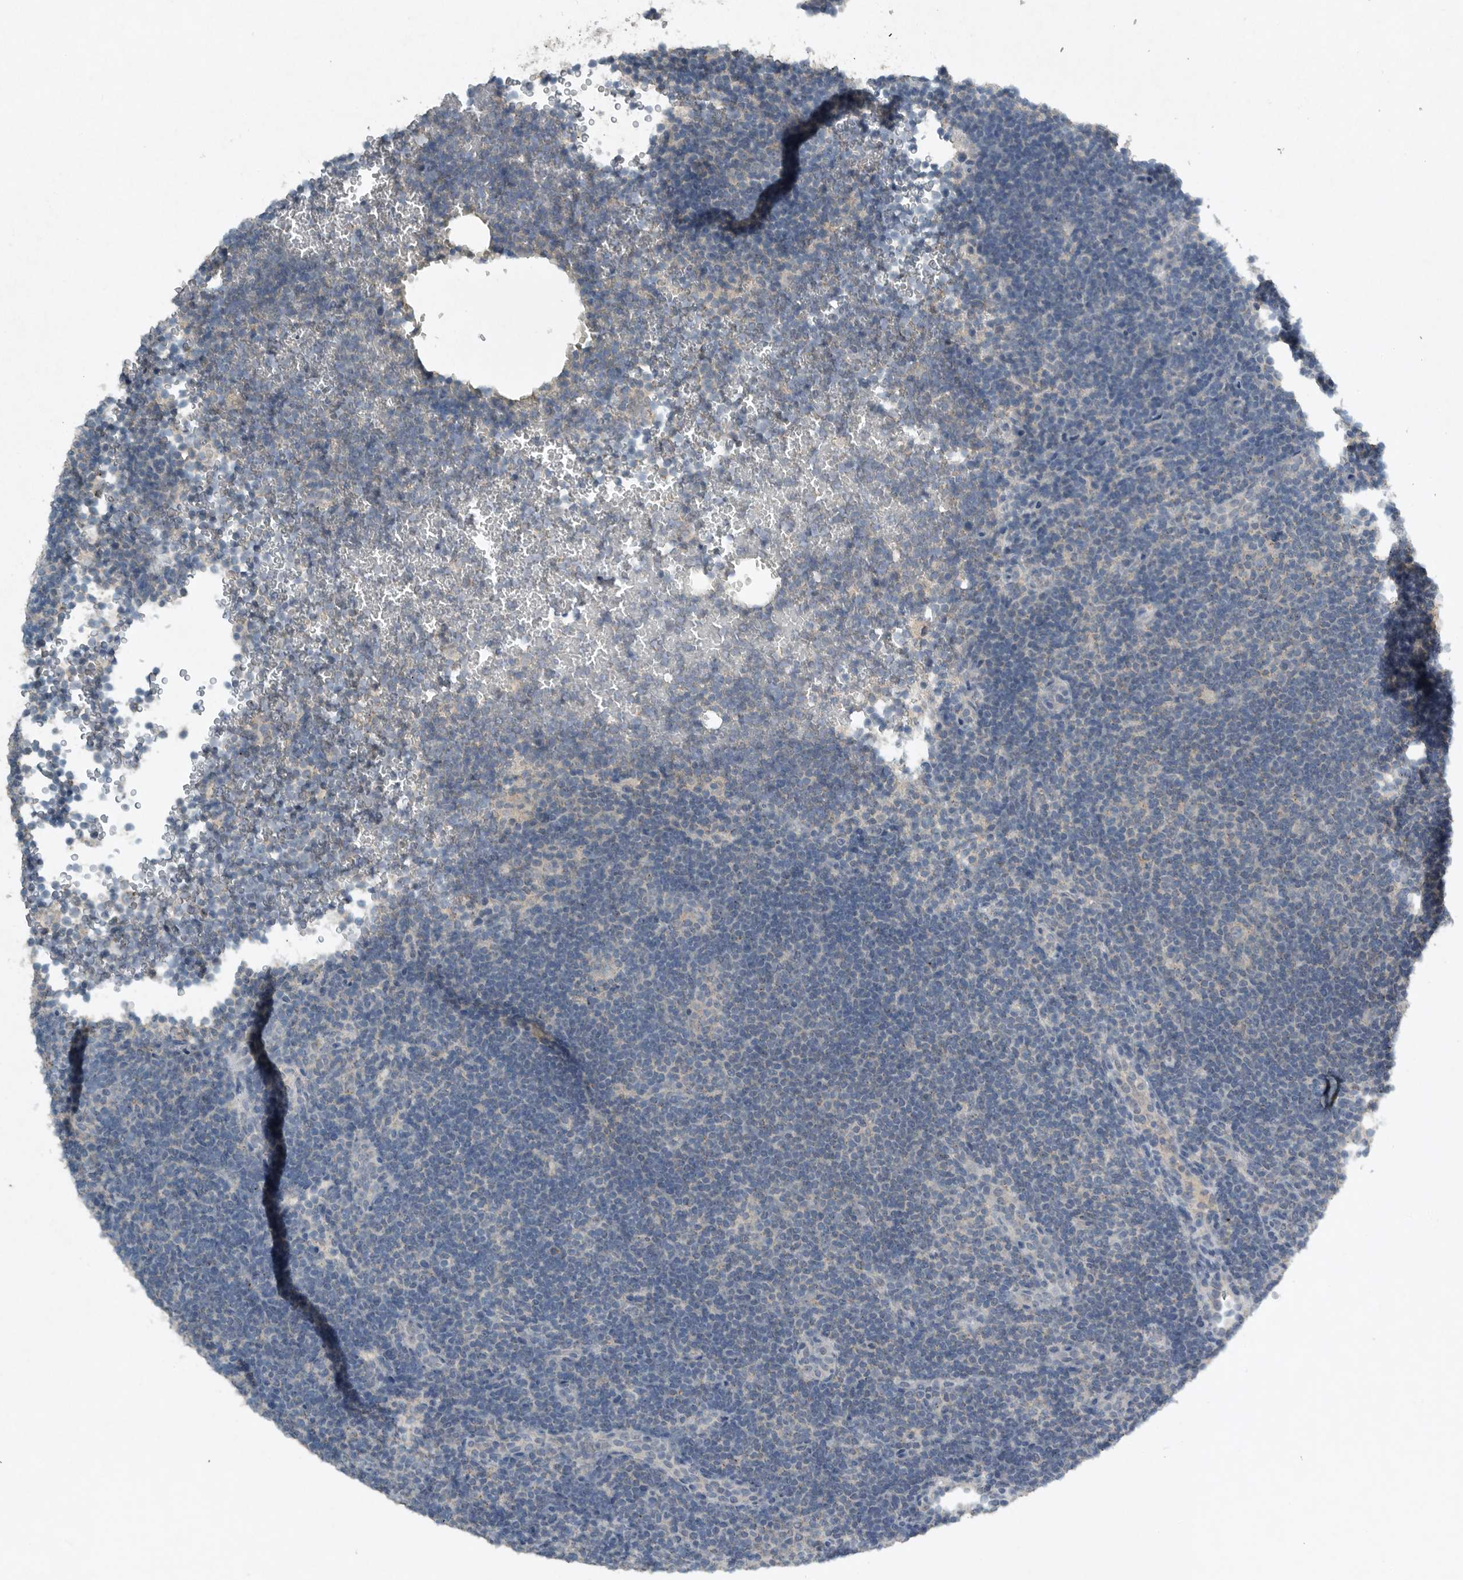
{"staining": {"intensity": "negative", "quantity": "none", "location": "none"}, "tissue": "lymphoma", "cell_type": "Tumor cells", "image_type": "cancer", "snomed": [{"axis": "morphology", "description": "Hodgkin's disease, NOS"}, {"axis": "topography", "description": "Lymph node"}], "caption": "High power microscopy photomicrograph of an immunohistochemistry image of lymphoma, revealing no significant positivity in tumor cells.", "gene": "IL20", "patient": {"sex": "female", "age": 57}}